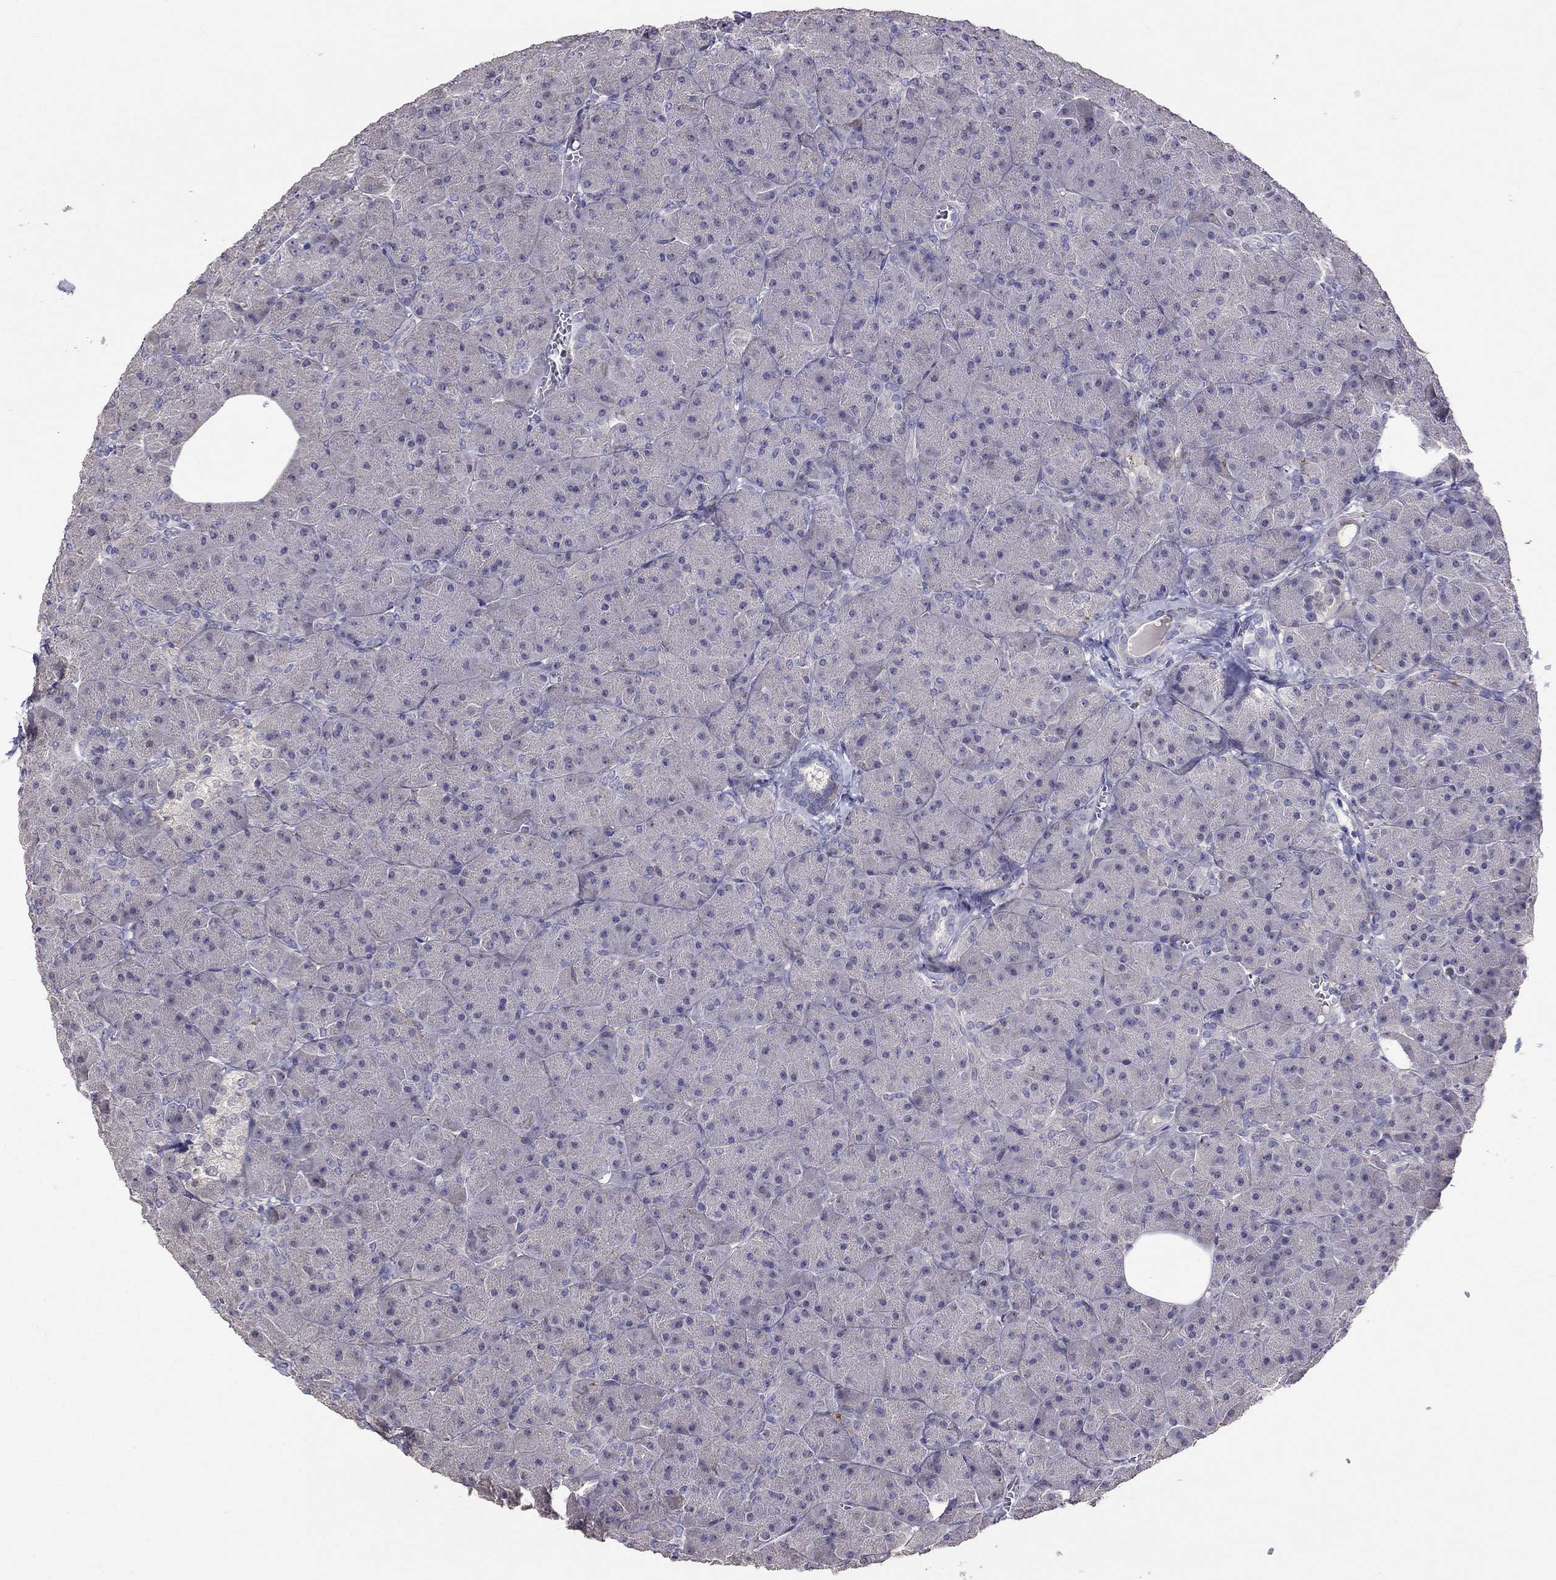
{"staining": {"intensity": "negative", "quantity": "none", "location": "none"}, "tissue": "pancreas", "cell_type": "Exocrine glandular cells", "image_type": "normal", "snomed": [{"axis": "morphology", "description": "Normal tissue, NOS"}, {"axis": "topography", "description": "Pancreas"}], "caption": "Pancreas was stained to show a protein in brown. There is no significant expression in exocrine glandular cells. (DAB IHC visualized using brightfield microscopy, high magnification).", "gene": "MAGEB4", "patient": {"sex": "male", "age": 61}}